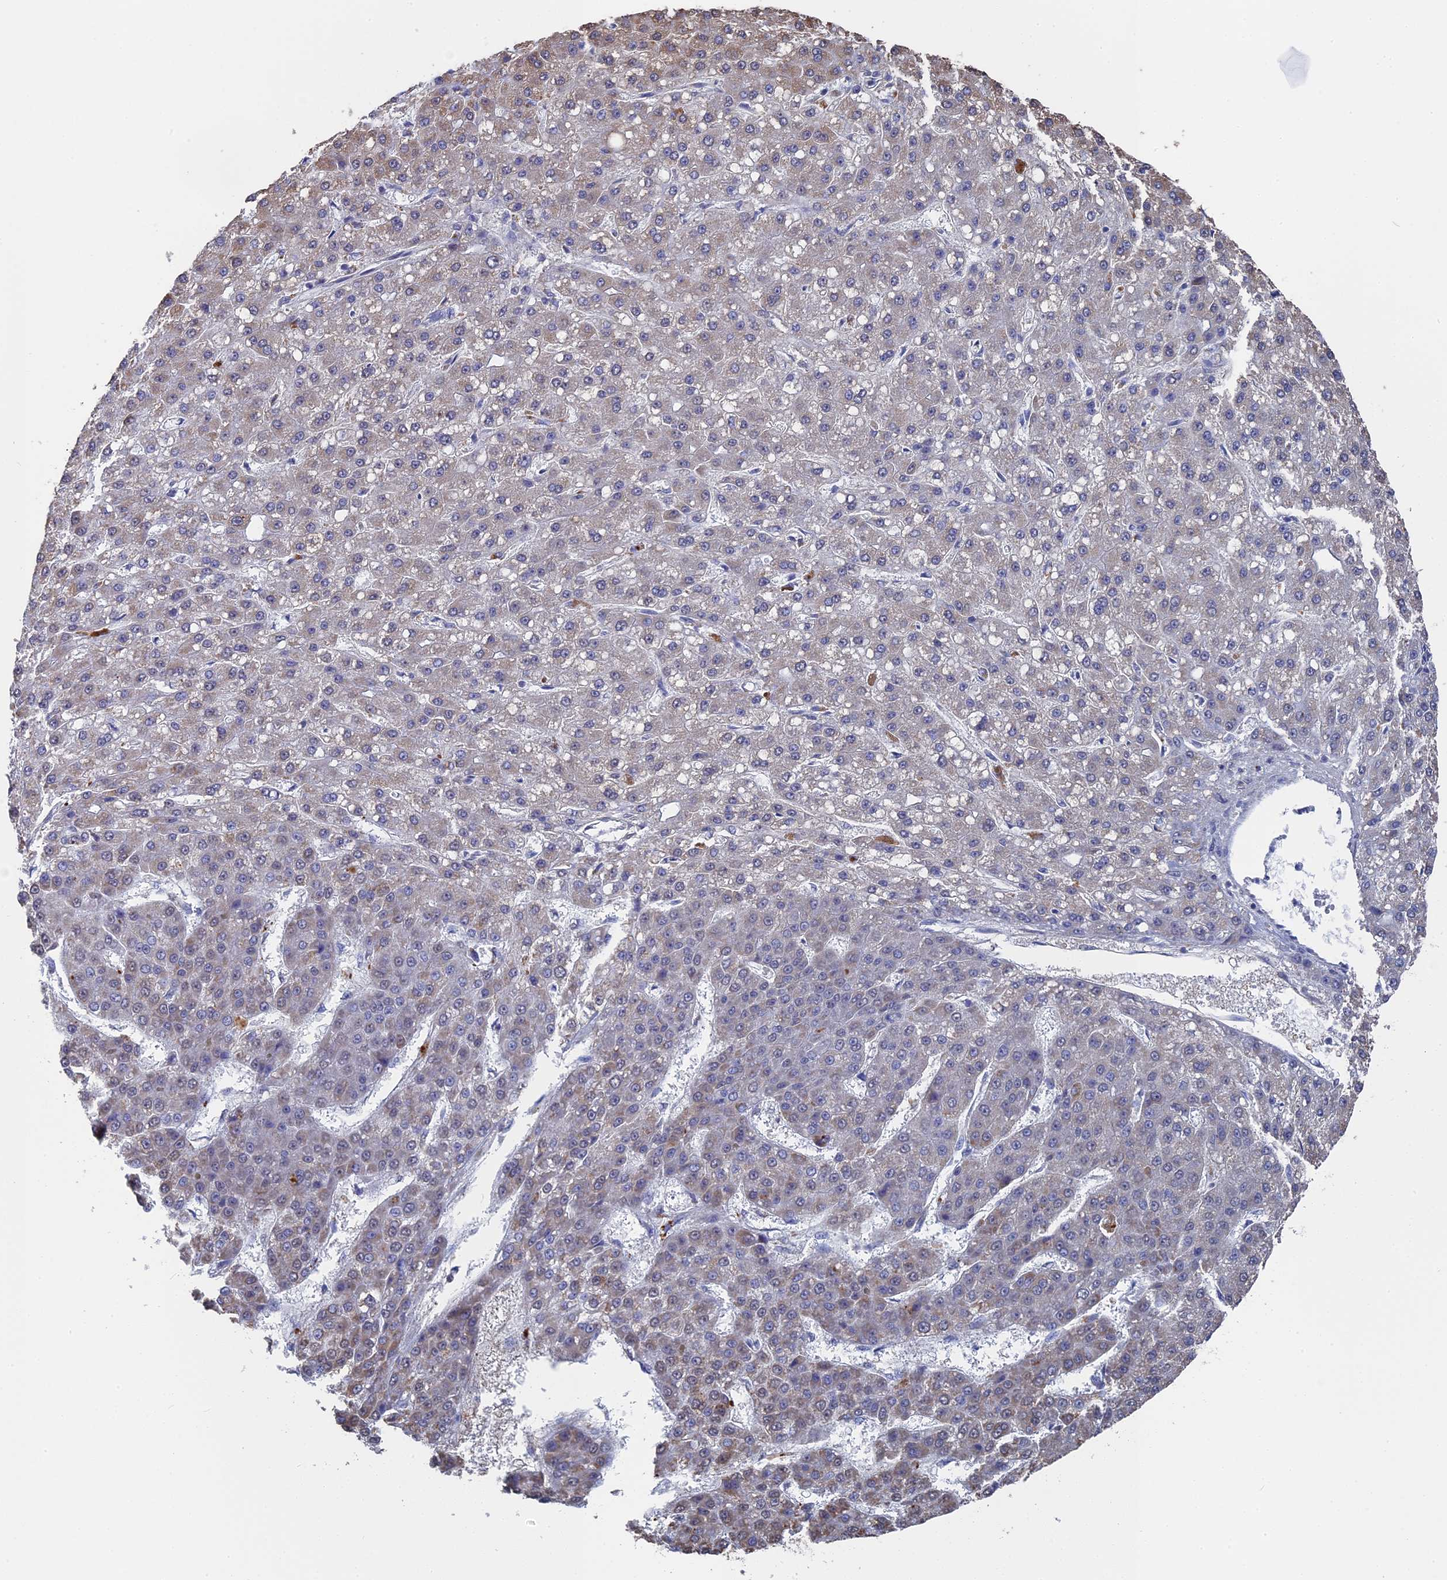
{"staining": {"intensity": "moderate", "quantity": "<25%", "location": "cytoplasmic/membranous"}, "tissue": "liver cancer", "cell_type": "Tumor cells", "image_type": "cancer", "snomed": [{"axis": "morphology", "description": "Carcinoma, Hepatocellular, NOS"}, {"axis": "topography", "description": "Liver"}], "caption": "A high-resolution photomicrograph shows immunohistochemistry (IHC) staining of liver cancer, which demonstrates moderate cytoplasmic/membranous expression in approximately <25% of tumor cells. (brown staining indicates protein expression, while blue staining denotes nuclei).", "gene": "SMG9", "patient": {"sex": "male", "age": 67}}